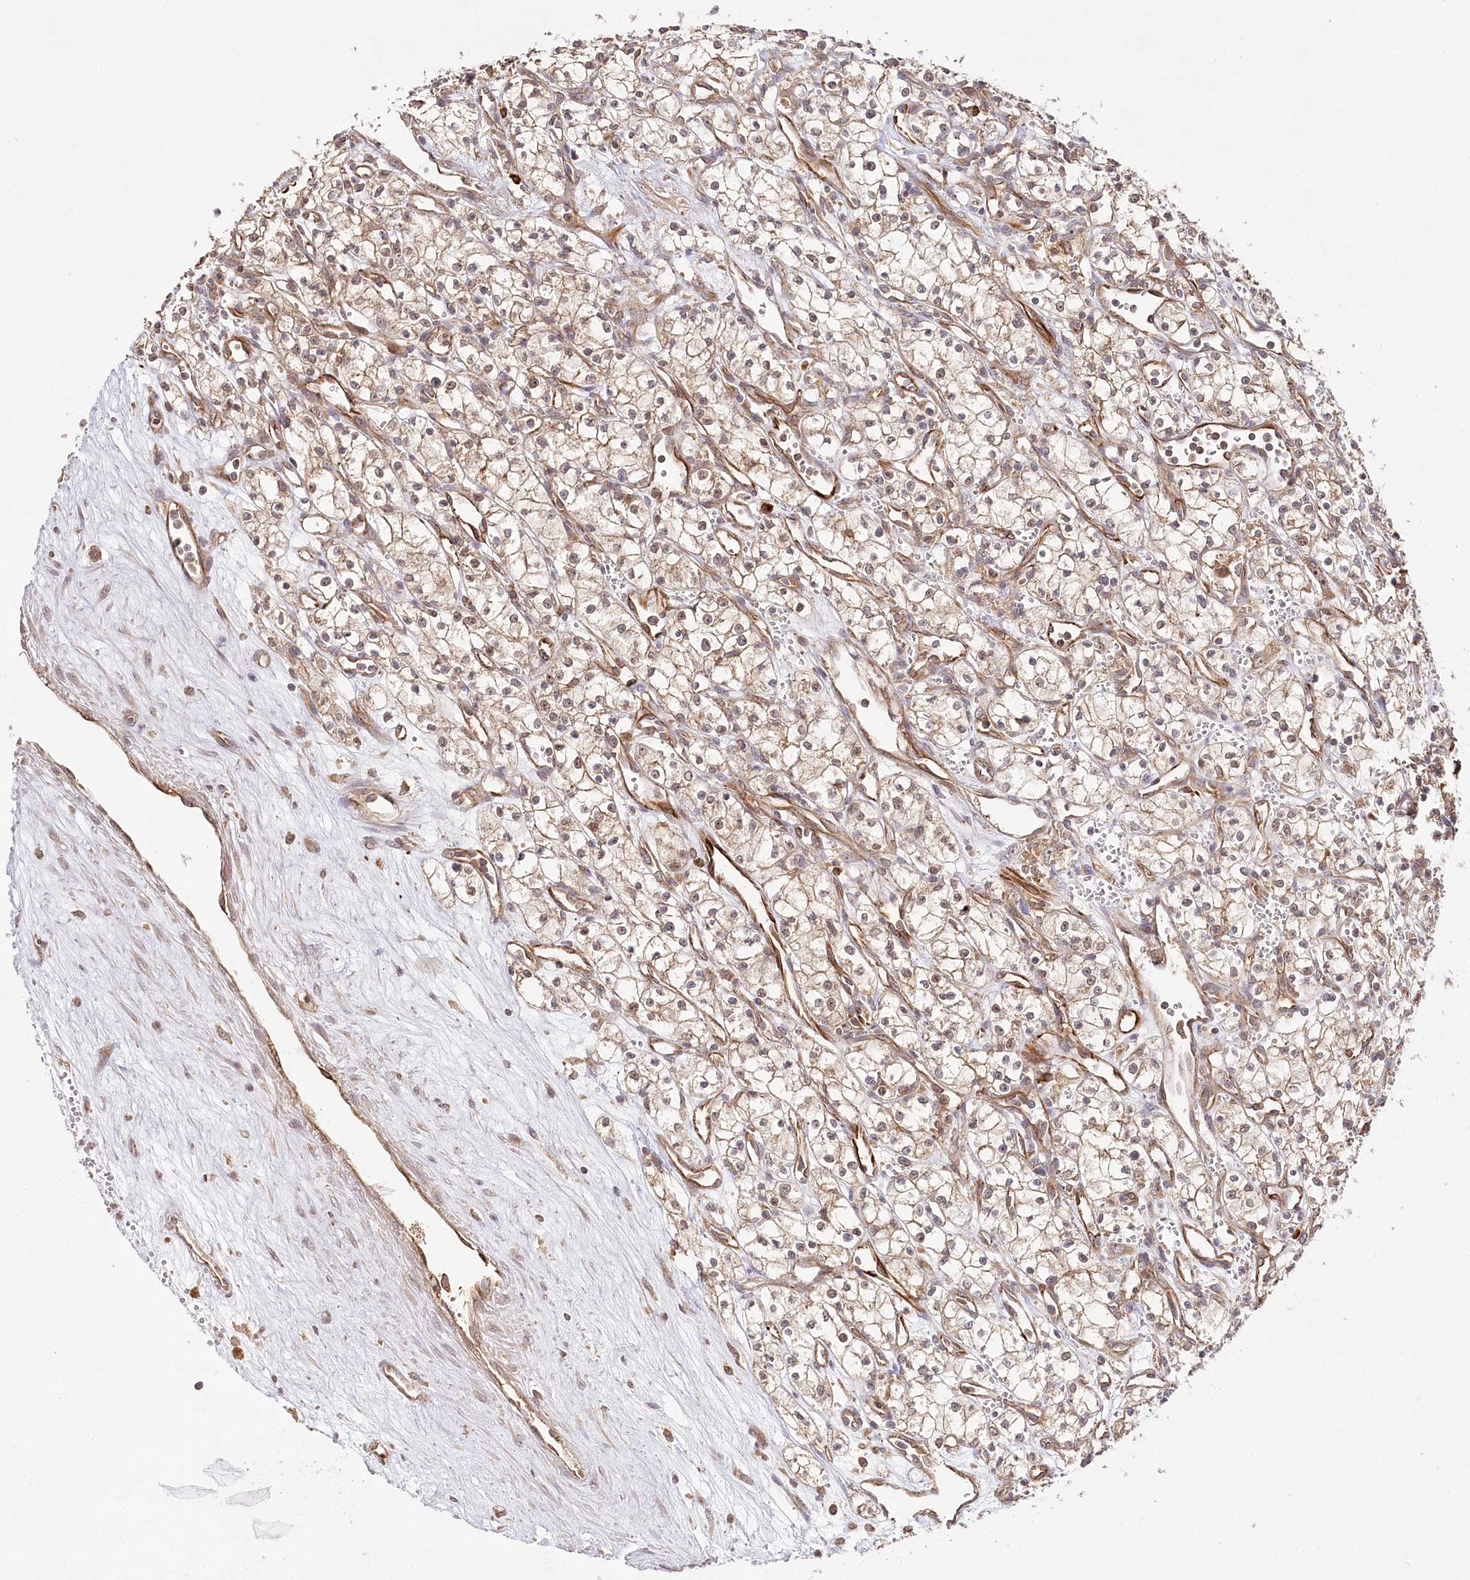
{"staining": {"intensity": "moderate", "quantity": ">75%", "location": "cytoplasmic/membranous,nuclear"}, "tissue": "renal cancer", "cell_type": "Tumor cells", "image_type": "cancer", "snomed": [{"axis": "morphology", "description": "Adenocarcinoma, NOS"}, {"axis": "topography", "description": "Kidney"}], "caption": "A brown stain labels moderate cytoplasmic/membranous and nuclear staining of a protein in human renal cancer tumor cells.", "gene": "DMXL1", "patient": {"sex": "male", "age": 59}}